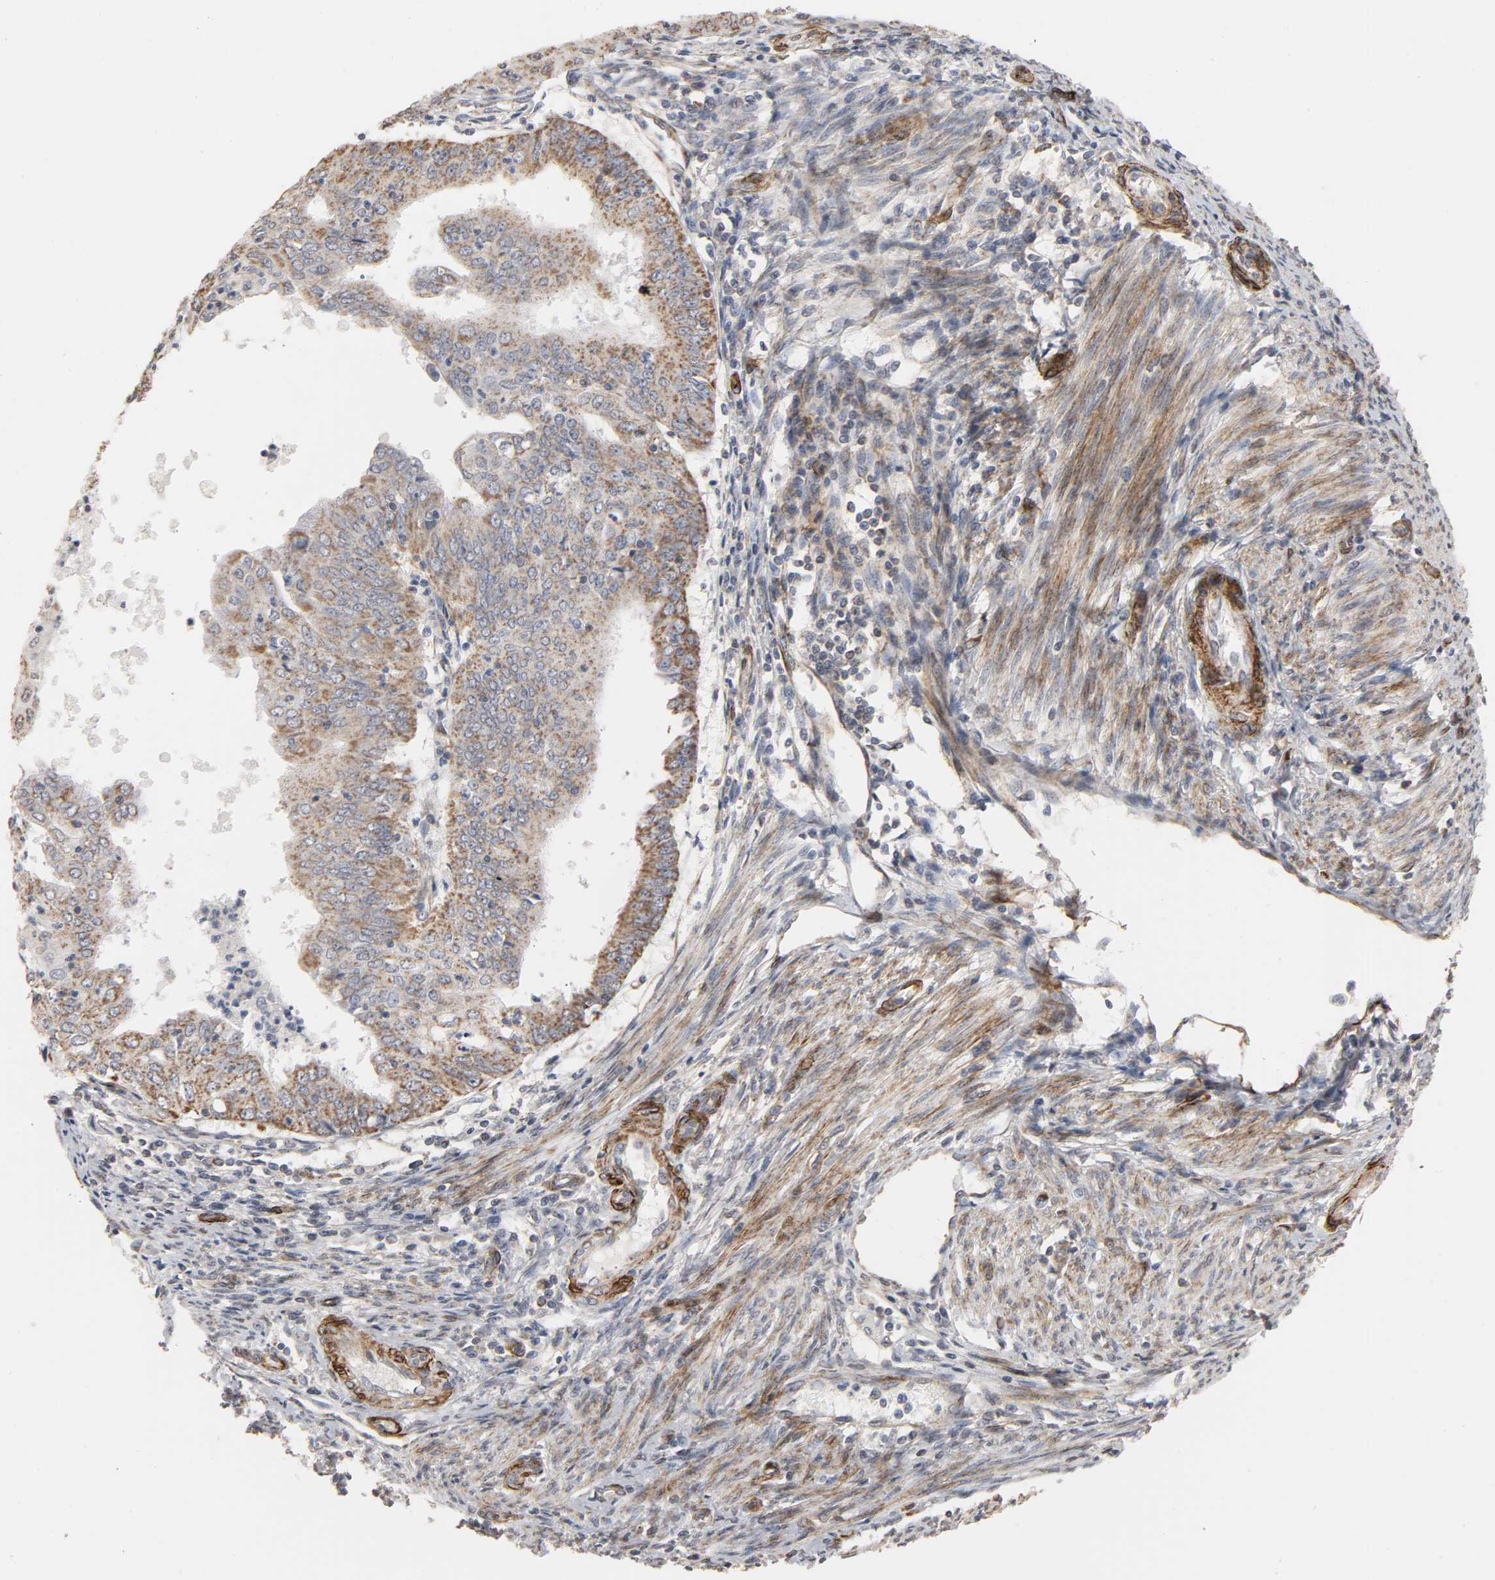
{"staining": {"intensity": "weak", "quantity": "25%-75%", "location": "cytoplasmic/membranous"}, "tissue": "endometrial cancer", "cell_type": "Tumor cells", "image_type": "cancer", "snomed": [{"axis": "morphology", "description": "Adenocarcinoma, NOS"}, {"axis": "topography", "description": "Endometrium"}], "caption": "Immunohistochemical staining of endometrial cancer displays low levels of weak cytoplasmic/membranous staining in approximately 25%-75% of tumor cells.", "gene": "GNG2", "patient": {"sex": "female", "age": 79}}